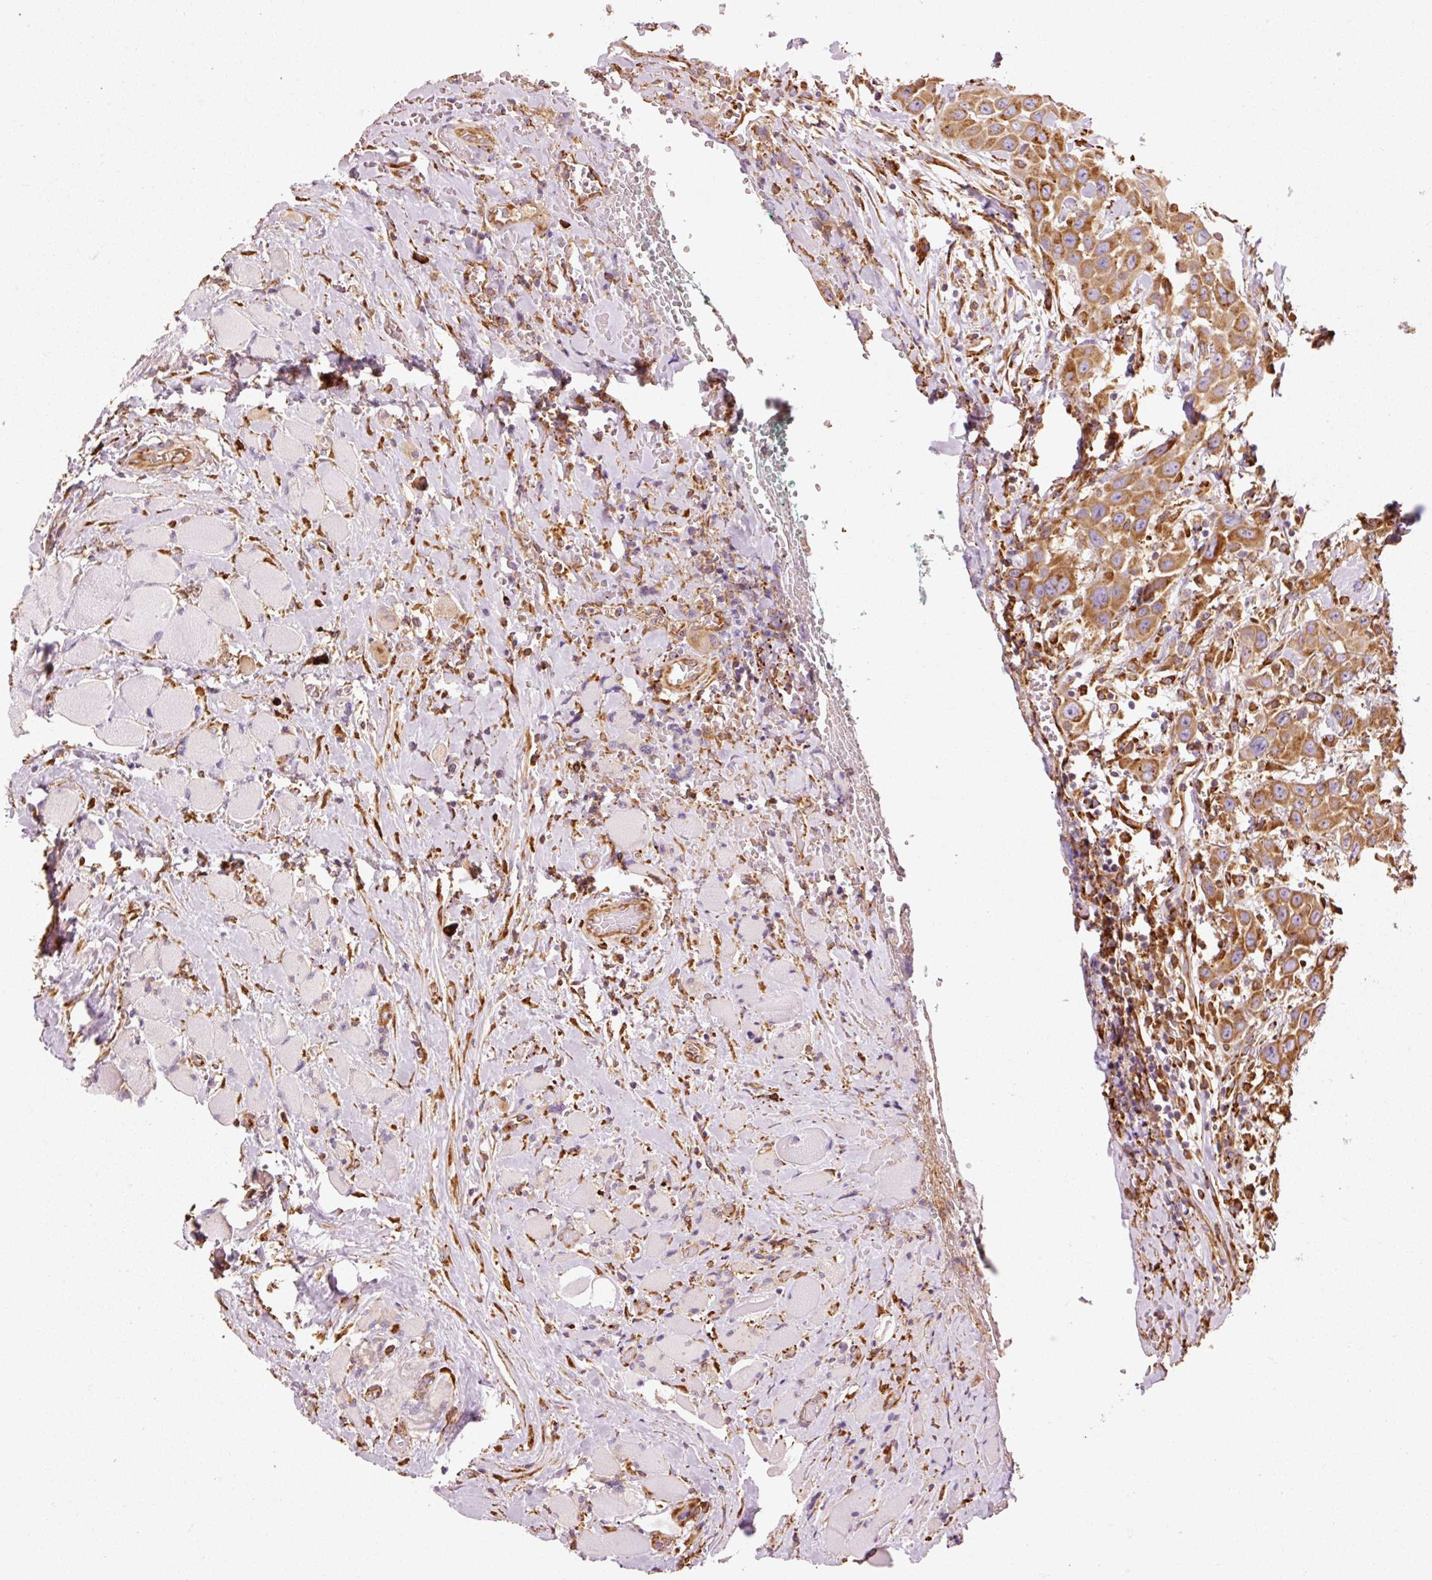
{"staining": {"intensity": "moderate", "quantity": ">75%", "location": "cytoplasmic/membranous"}, "tissue": "head and neck cancer", "cell_type": "Tumor cells", "image_type": "cancer", "snomed": [{"axis": "morphology", "description": "Squamous cell carcinoma, NOS"}, {"axis": "topography", "description": "Head-Neck"}], "caption": "The histopathology image displays staining of head and neck cancer (squamous cell carcinoma), revealing moderate cytoplasmic/membranous protein expression (brown color) within tumor cells. (brown staining indicates protein expression, while blue staining denotes nuclei).", "gene": "KLC1", "patient": {"sex": "male", "age": 81}}